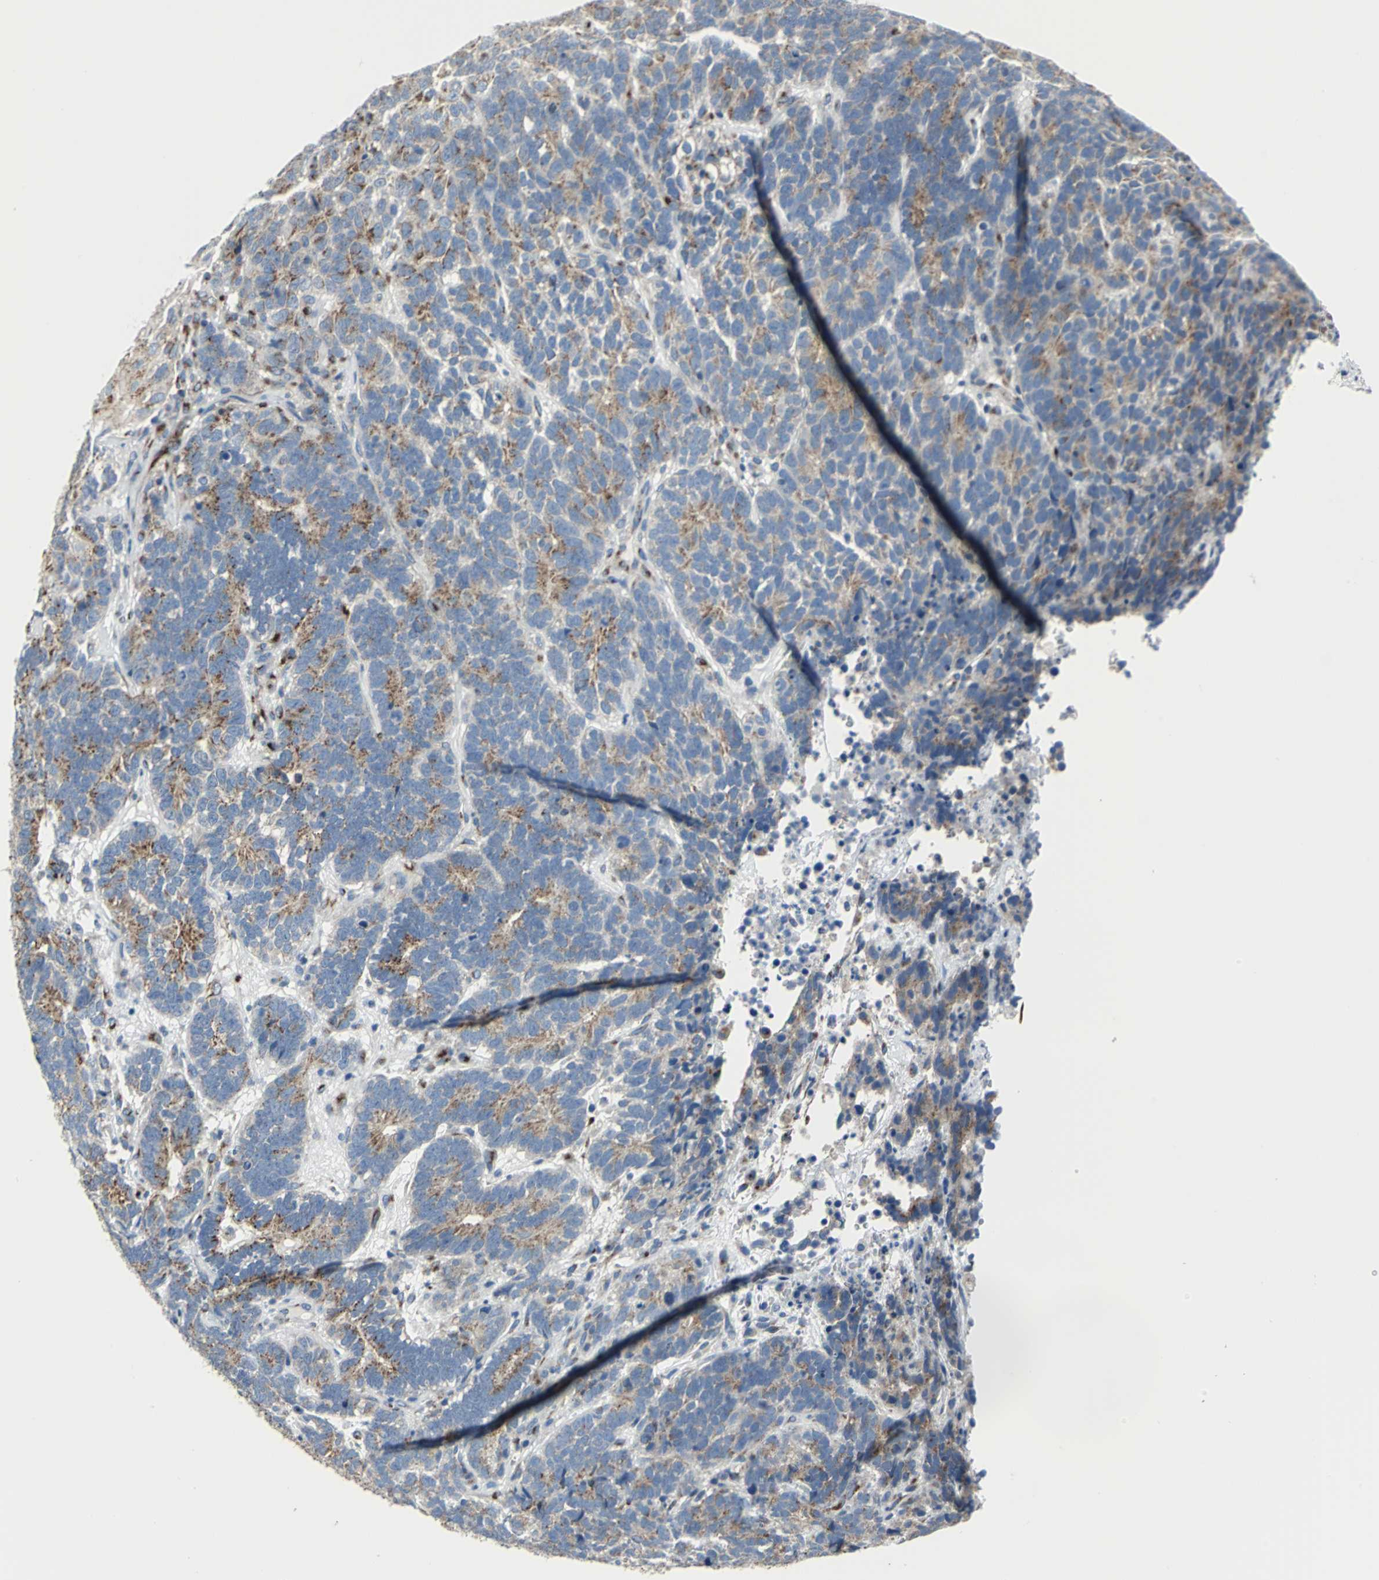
{"staining": {"intensity": "moderate", "quantity": "25%-75%", "location": "cytoplasmic/membranous"}, "tissue": "testis cancer", "cell_type": "Tumor cells", "image_type": "cancer", "snomed": [{"axis": "morphology", "description": "Carcinoma, Embryonal, NOS"}, {"axis": "topography", "description": "Testis"}], "caption": "IHC of testis cancer (embryonal carcinoma) displays medium levels of moderate cytoplasmic/membranous staining in approximately 25%-75% of tumor cells.", "gene": "GPR3", "patient": {"sex": "male", "age": 26}}